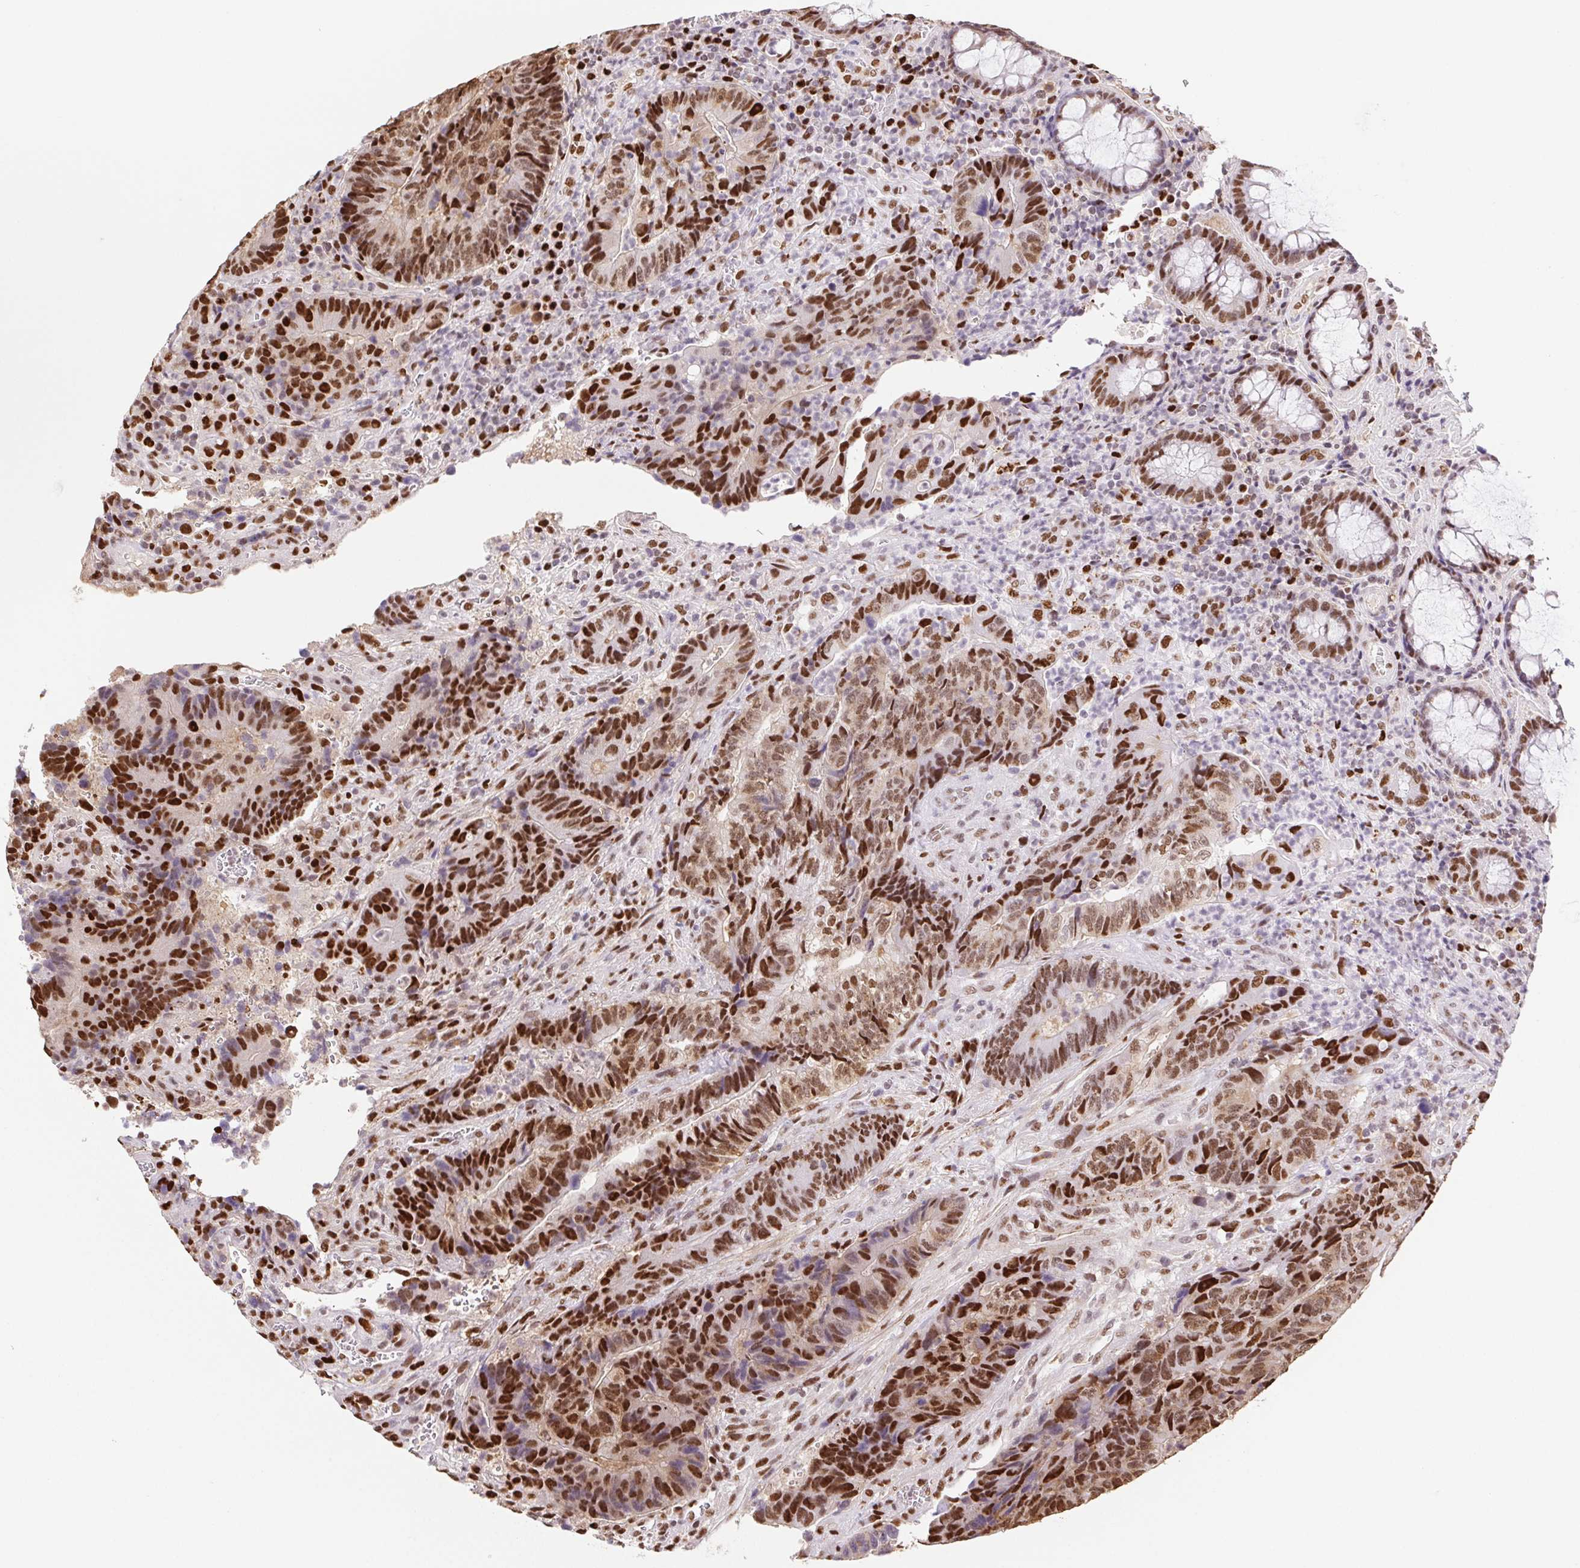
{"staining": {"intensity": "strong", "quantity": ">75%", "location": "nuclear"}, "tissue": "colorectal cancer", "cell_type": "Tumor cells", "image_type": "cancer", "snomed": [{"axis": "morphology", "description": "Normal tissue, NOS"}, {"axis": "morphology", "description": "Adenocarcinoma, NOS"}, {"axis": "topography", "description": "Colon"}], "caption": "Protein analysis of colorectal adenocarcinoma tissue exhibits strong nuclear positivity in about >75% of tumor cells.", "gene": "SET", "patient": {"sex": "female", "age": 48}}